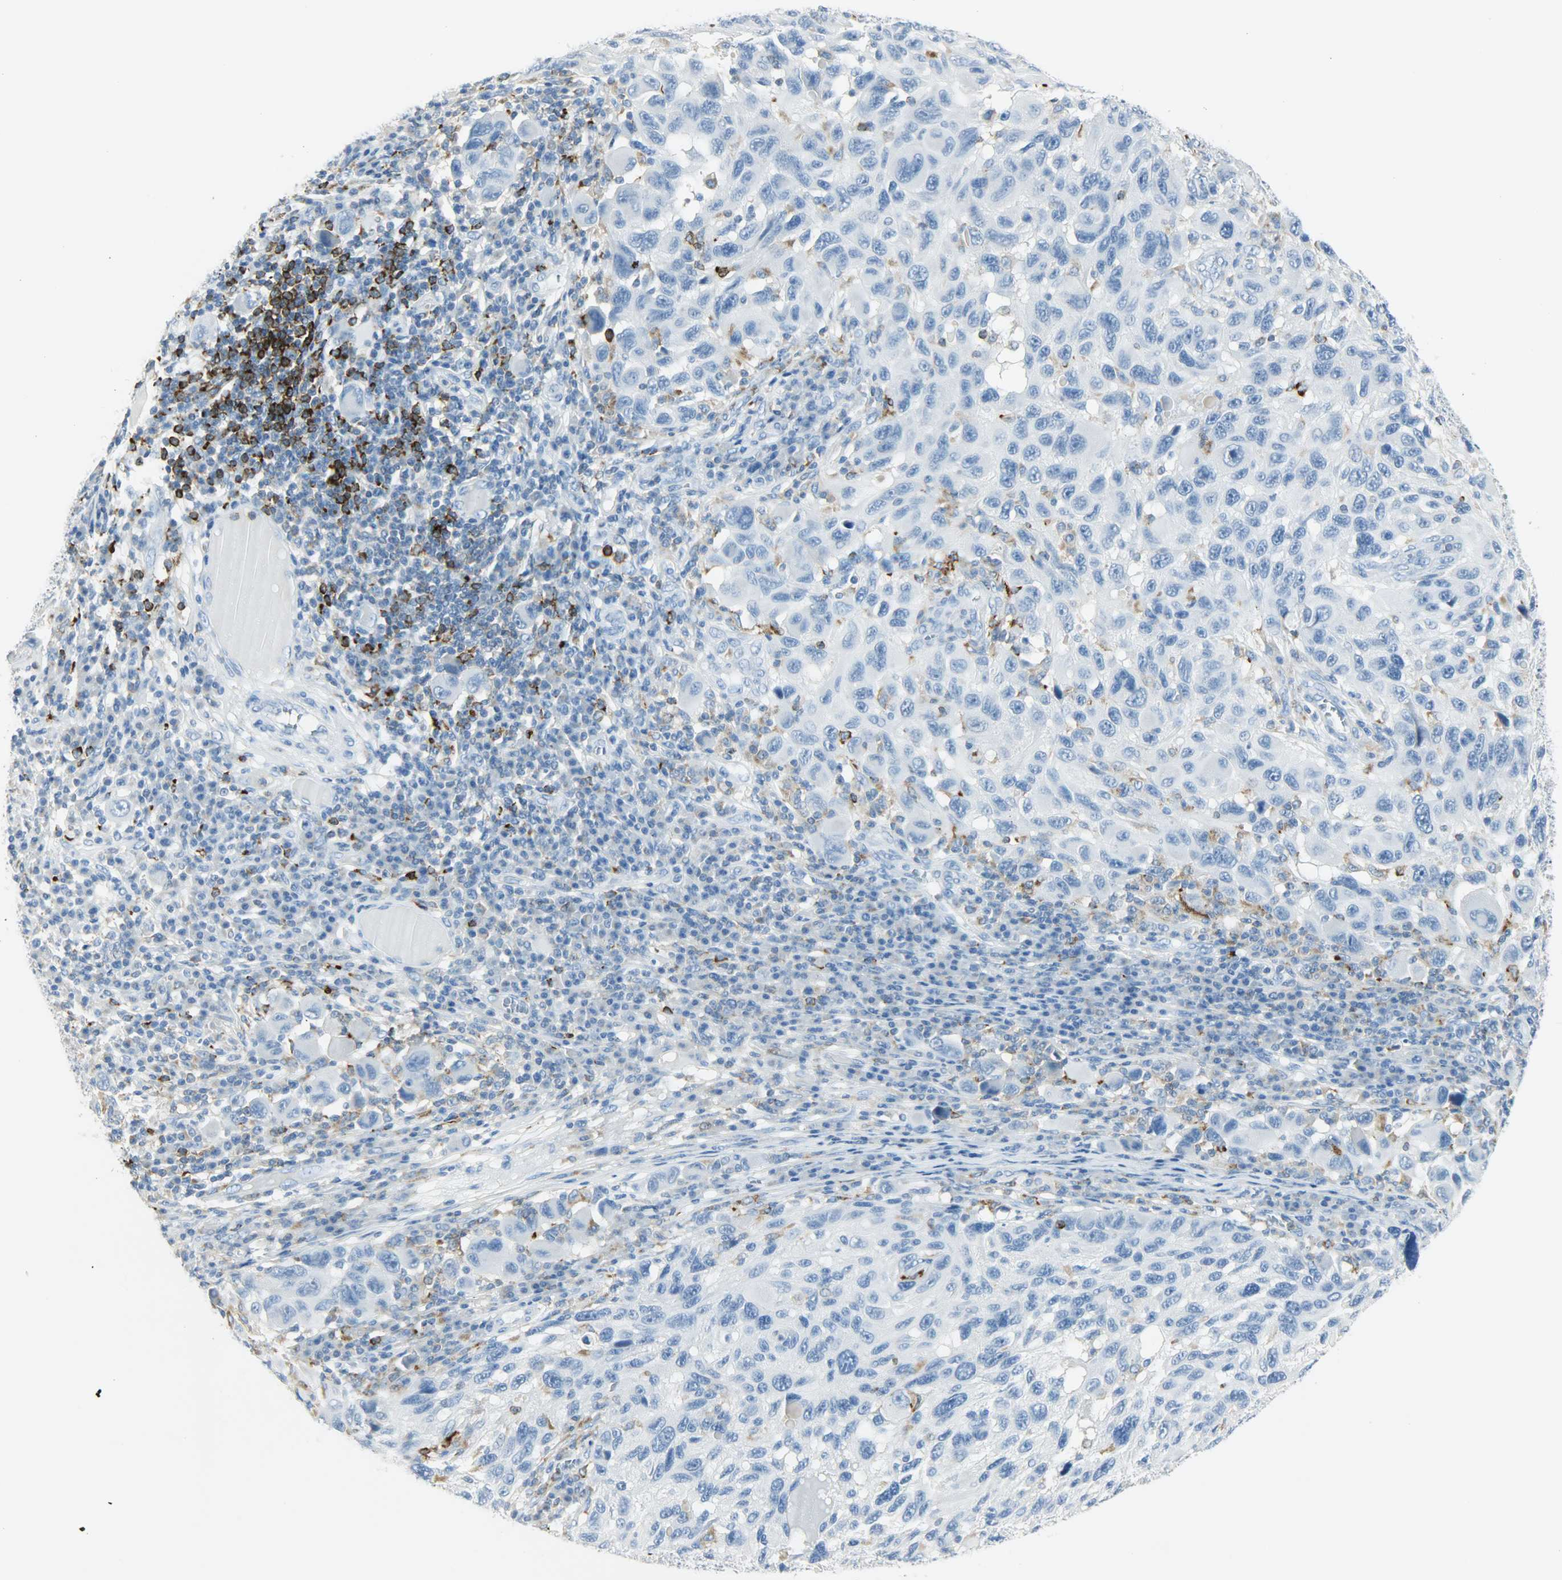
{"staining": {"intensity": "negative", "quantity": "none", "location": "none"}, "tissue": "melanoma", "cell_type": "Tumor cells", "image_type": "cancer", "snomed": [{"axis": "morphology", "description": "Malignant melanoma, NOS"}, {"axis": "topography", "description": "Skin"}], "caption": "DAB immunohistochemical staining of human melanoma shows no significant positivity in tumor cells.", "gene": "PTPN6", "patient": {"sex": "male", "age": 53}}